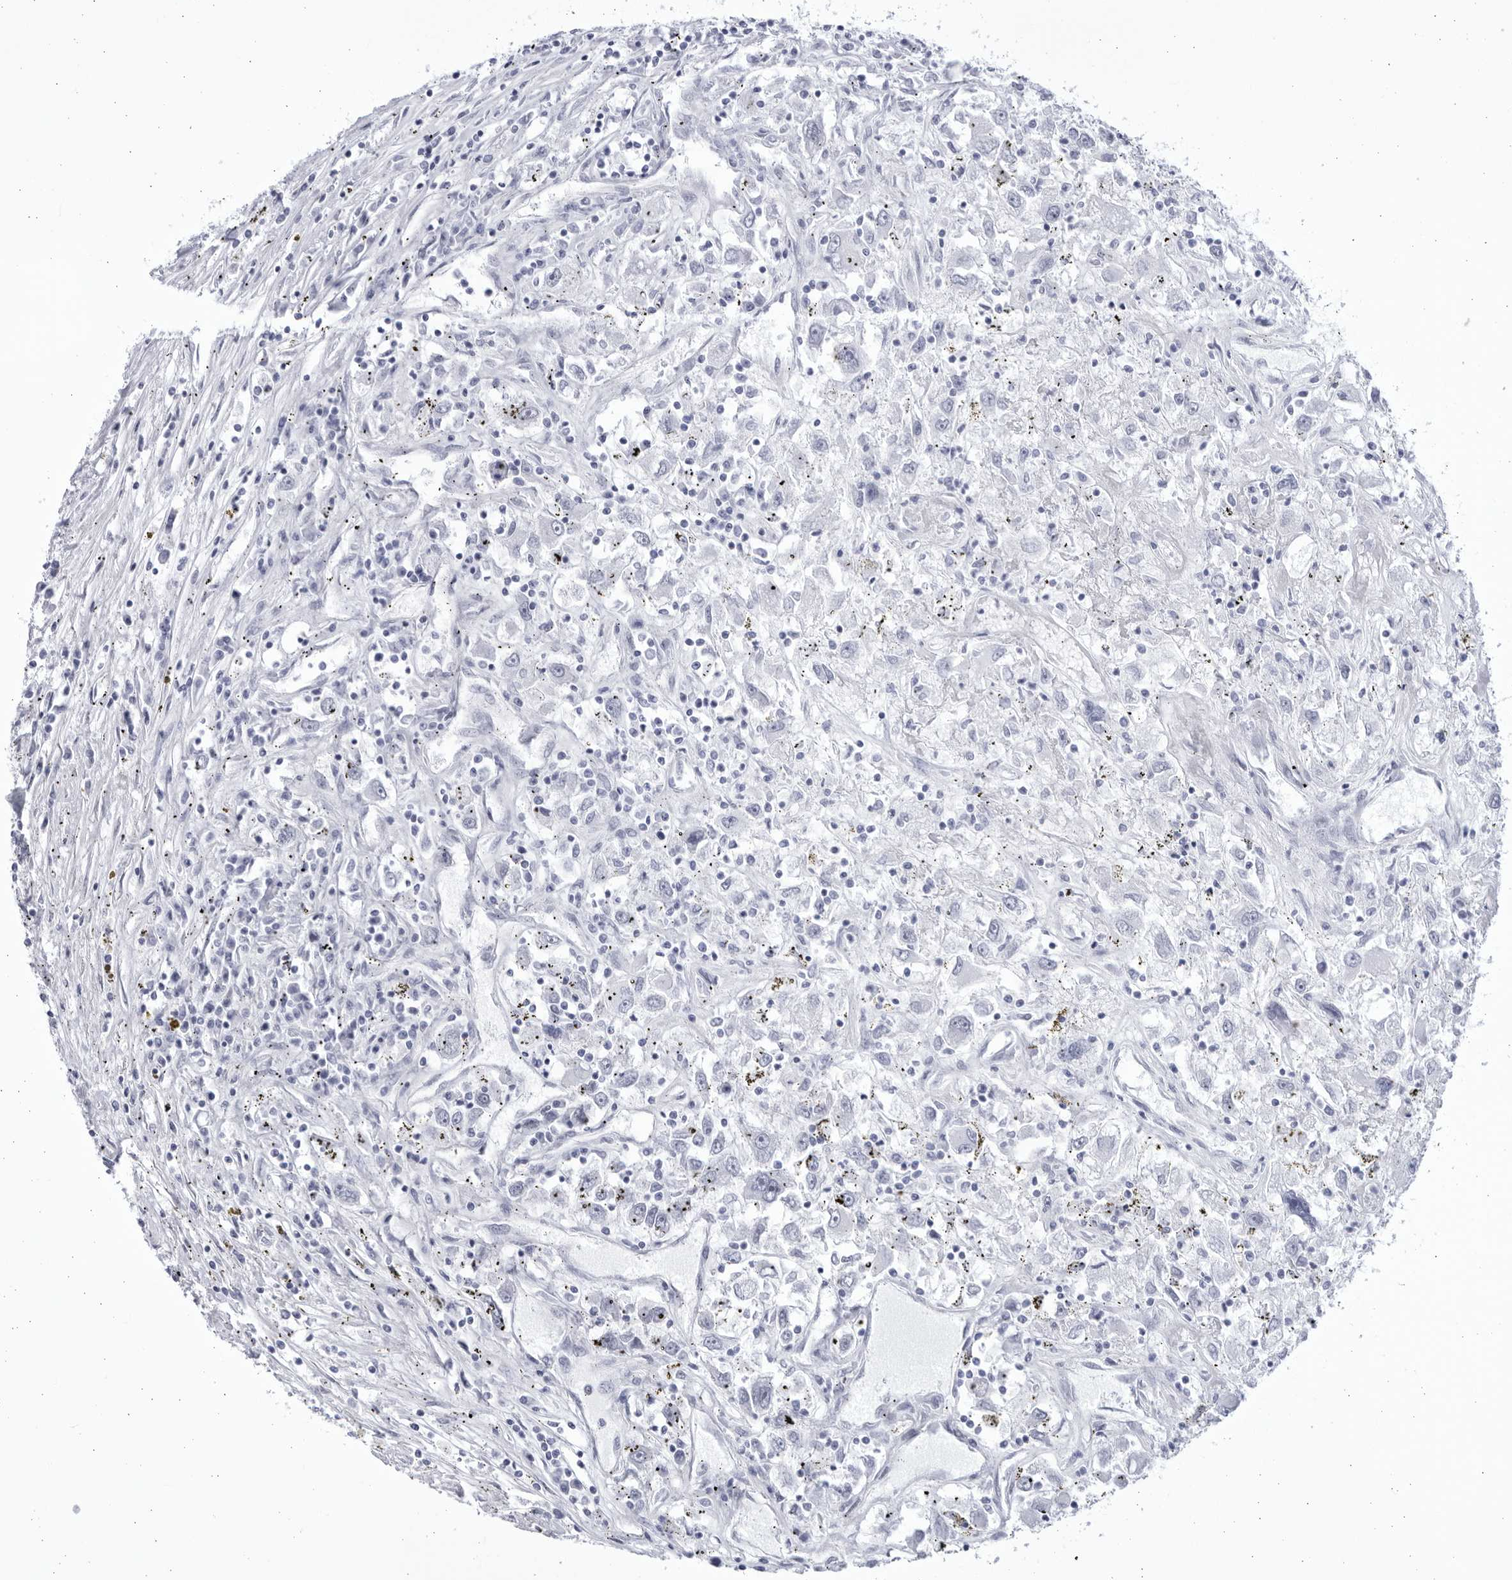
{"staining": {"intensity": "negative", "quantity": "none", "location": "none"}, "tissue": "renal cancer", "cell_type": "Tumor cells", "image_type": "cancer", "snomed": [{"axis": "morphology", "description": "Adenocarcinoma, NOS"}, {"axis": "topography", "description": "Kidney"}], "caption": "There is no significant expression in tumor cells of renal cancer.", "gene": "CCDC181", "patient": {"sex": "female", "age": 52}}